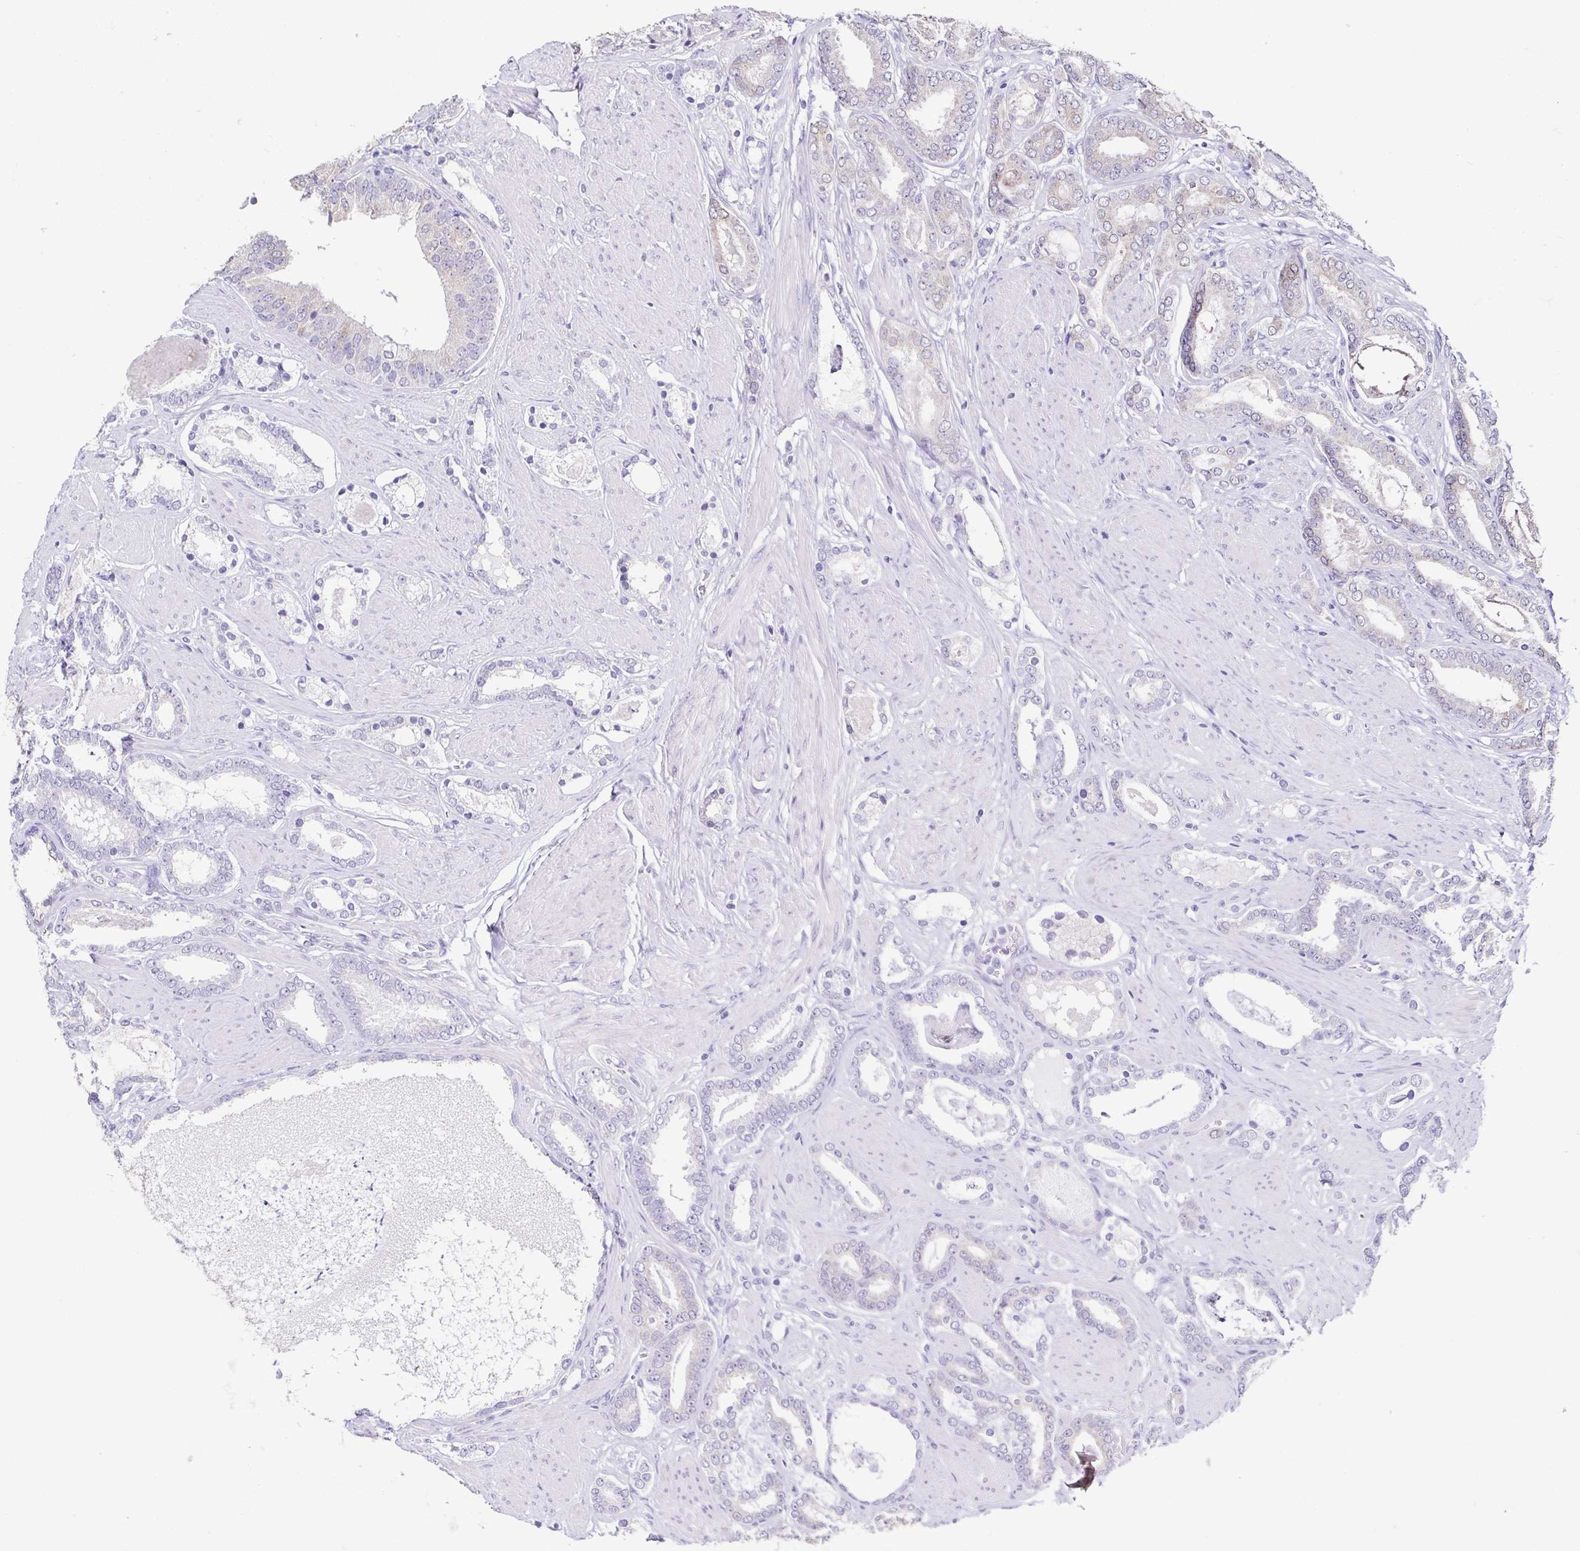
{"staining": {"intensity": "moderate", "quantity": "25%-75%", "location": "cytoplasmic/membranous"}, "tissue": "prostate cancer", "cell_type": "Tumor cells", "image_type": "cancer", "snomed": [{"axis": "morphology", "description": "Adenocarcinoma, High grade"}, {"axis": "topography", "description": "Prostate"}], "caption": "This photomicrograph exhibits prostate cancer stained with immunohistochemistry to label a protein in brown. The cytoplasmic/membranous of tumor cells show moderate positivity for the protein. Nuclei are counter-stained blue.", "gene": "RDH11", "patient": {"sex": "male", "age": 63}}